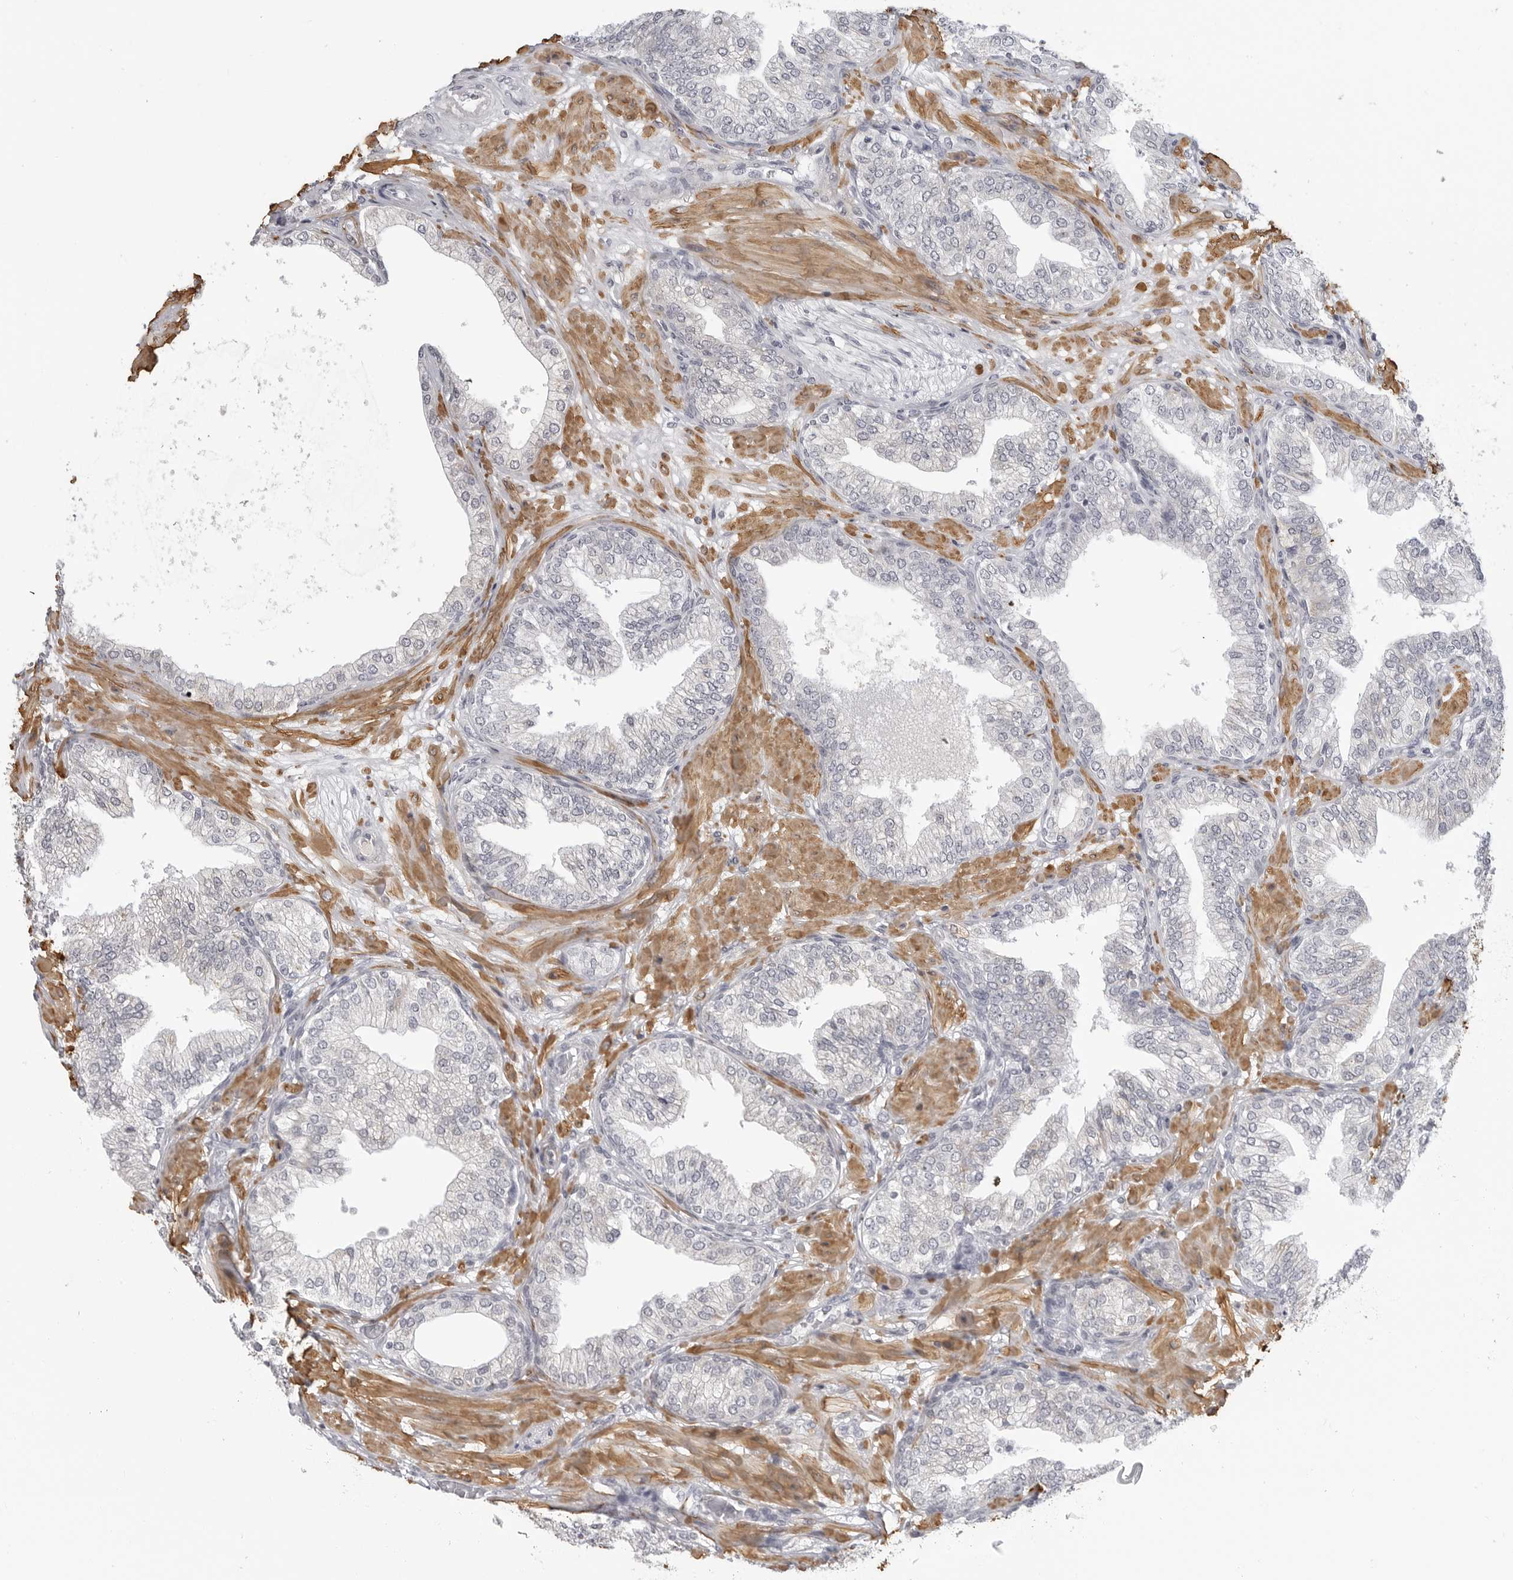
{"staining": {"intensity": "negative", "quantity": "none", "location": "none"}, "tissue": "prostate cancer", "cell_type": "Tumor cells", "image_type": "cancer", "snomed": [{"axis": "morphology", "description": "Adenocarcinoma, High grade"}, {"axis": "topography", "description": "Prostate"}], "caption": "The image reveals no significant positivity in tumor cells of prostate adenocarcinoma (high-grade).", "gene": "MAP7D1", "patient": {"sex": "male", "age": 59}}